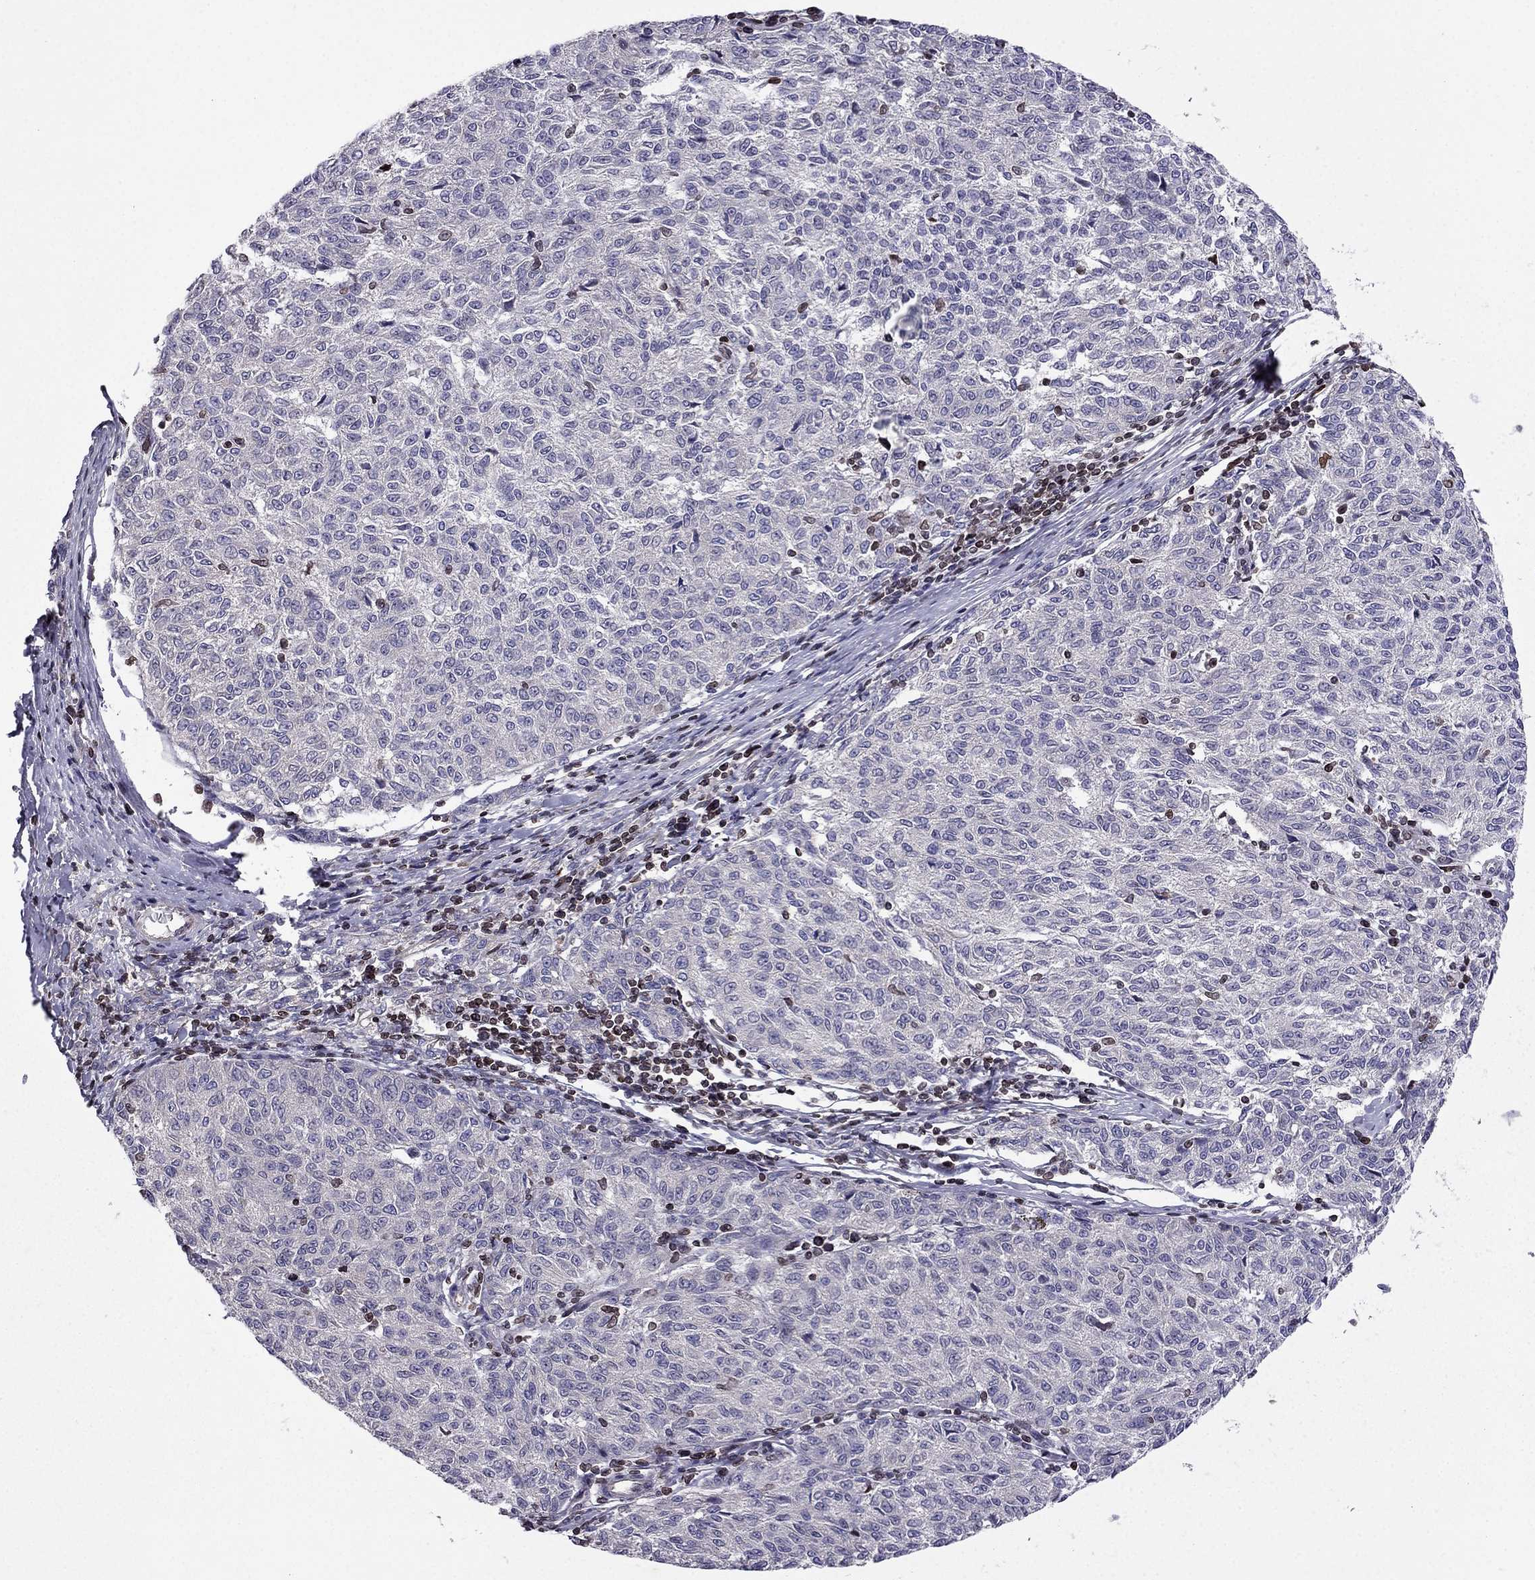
{"staining": {"intensity": "negative", "quantity": "none", "location": "none"}, "tissue": "melanoma", "cell_type": "Tumor cells", "image_type": "cancer", "snomed": [{"axis": "morphology", "description": "Malignant melanoma, NOS"}, {"axis": "topography", "description": "Skin"}], "caption": "Immunohistochemical staining of malignant melanoma exhibits no significant expression in tumor cells.", "gene": "CDC42BPA", "patient": {"sex": "female", "age": 72}}